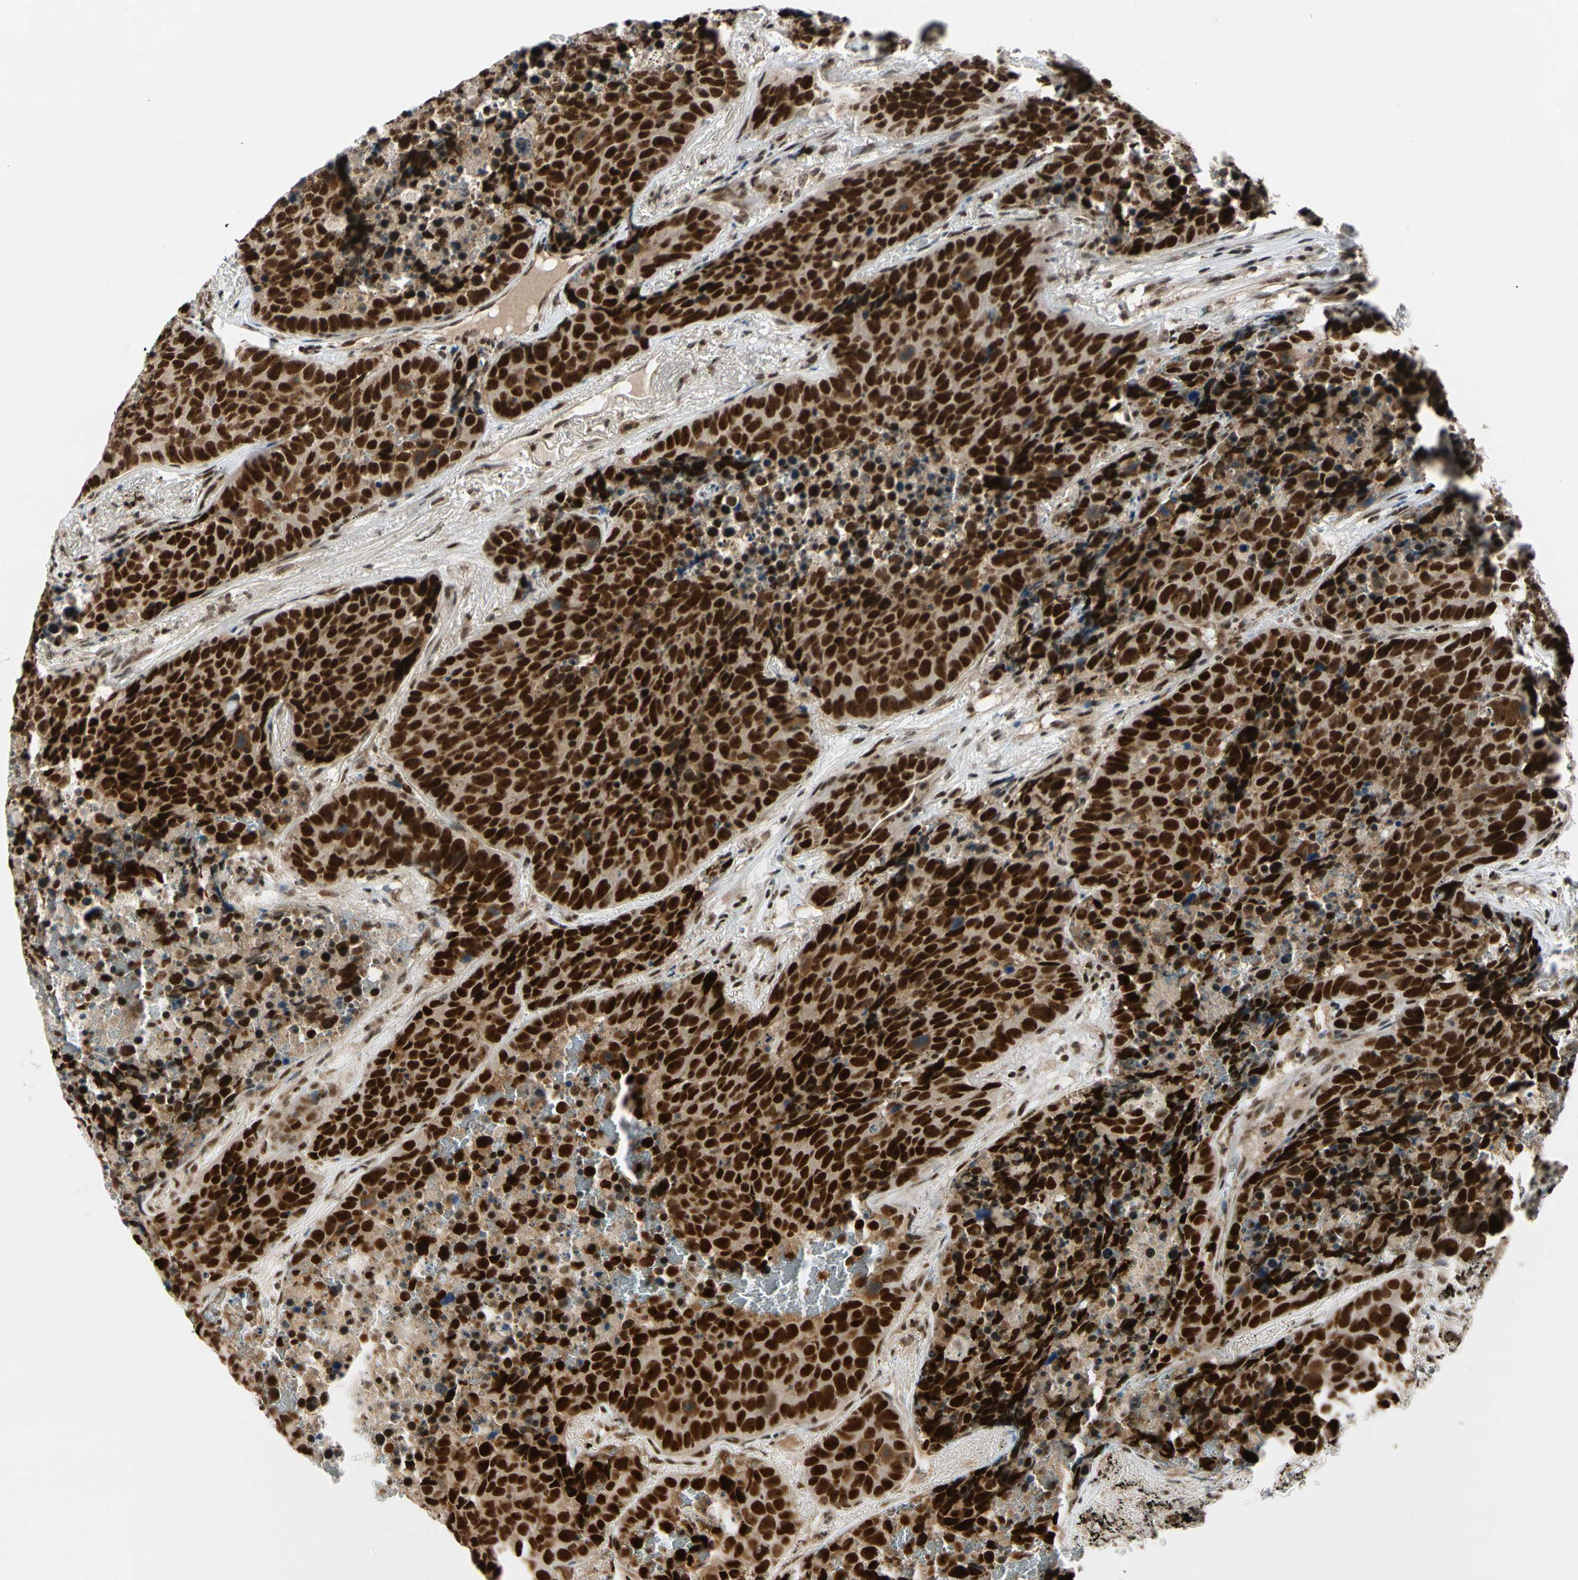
{"staining": {"intensity": "strong", "quantity": ">75%", "location": "cytoplasmic/membranous,nuclear"}, "tissue": "carcinoid", "cell_type": "Tumor cells", "image_type": "cancer", "snomed": [{"axis": "morphology", "description": "Carcinoid, malignant, NOS"}, {"axis": "topography", "description": "Lung"}], "caption": "The photomicrograph displays staining of carcinoid, revealing strong cytoplasmic/membranous and nuclear protein positivity (brown color) within tumor cells.", "gene": "DAXX", "patient": {"sex": "male", "age": 60}}